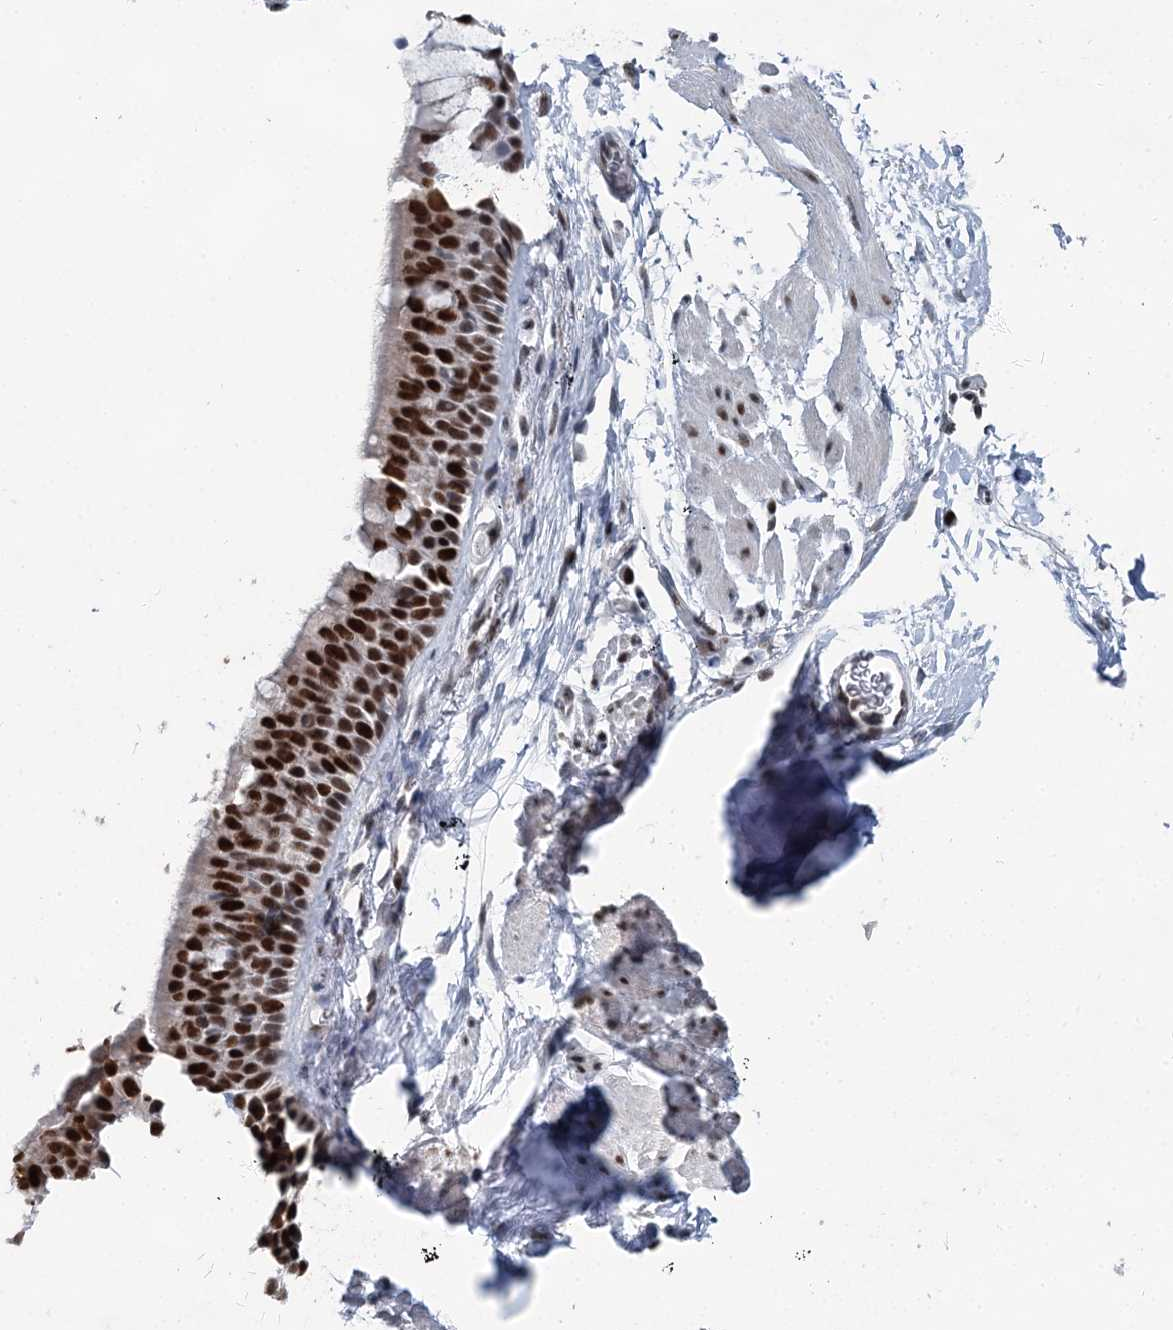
{"staining": {"intensity": "strong", "quantity": "25%-75%", "location": "nuclear"}, "tissue": "bronchus", "cell_type": "Respiratory epithelial cells", "image_type": "normal", "snomed": [{"axis": "morphology", "description": "Normal tissue, NOS"}, {"axis": "topography", "description": "Cartilage tissue"}, {"axis": "topography", "description": "Bronchus"}], "caption": "Protein positivity by immunohistochemistry exhibits strong nuclear positivity in approximately 25%-75% of respiratory epithelial cells in unremarkable bronchus.", "gene": "HAT1", "patient": {"sex": "female", "age": 53}}